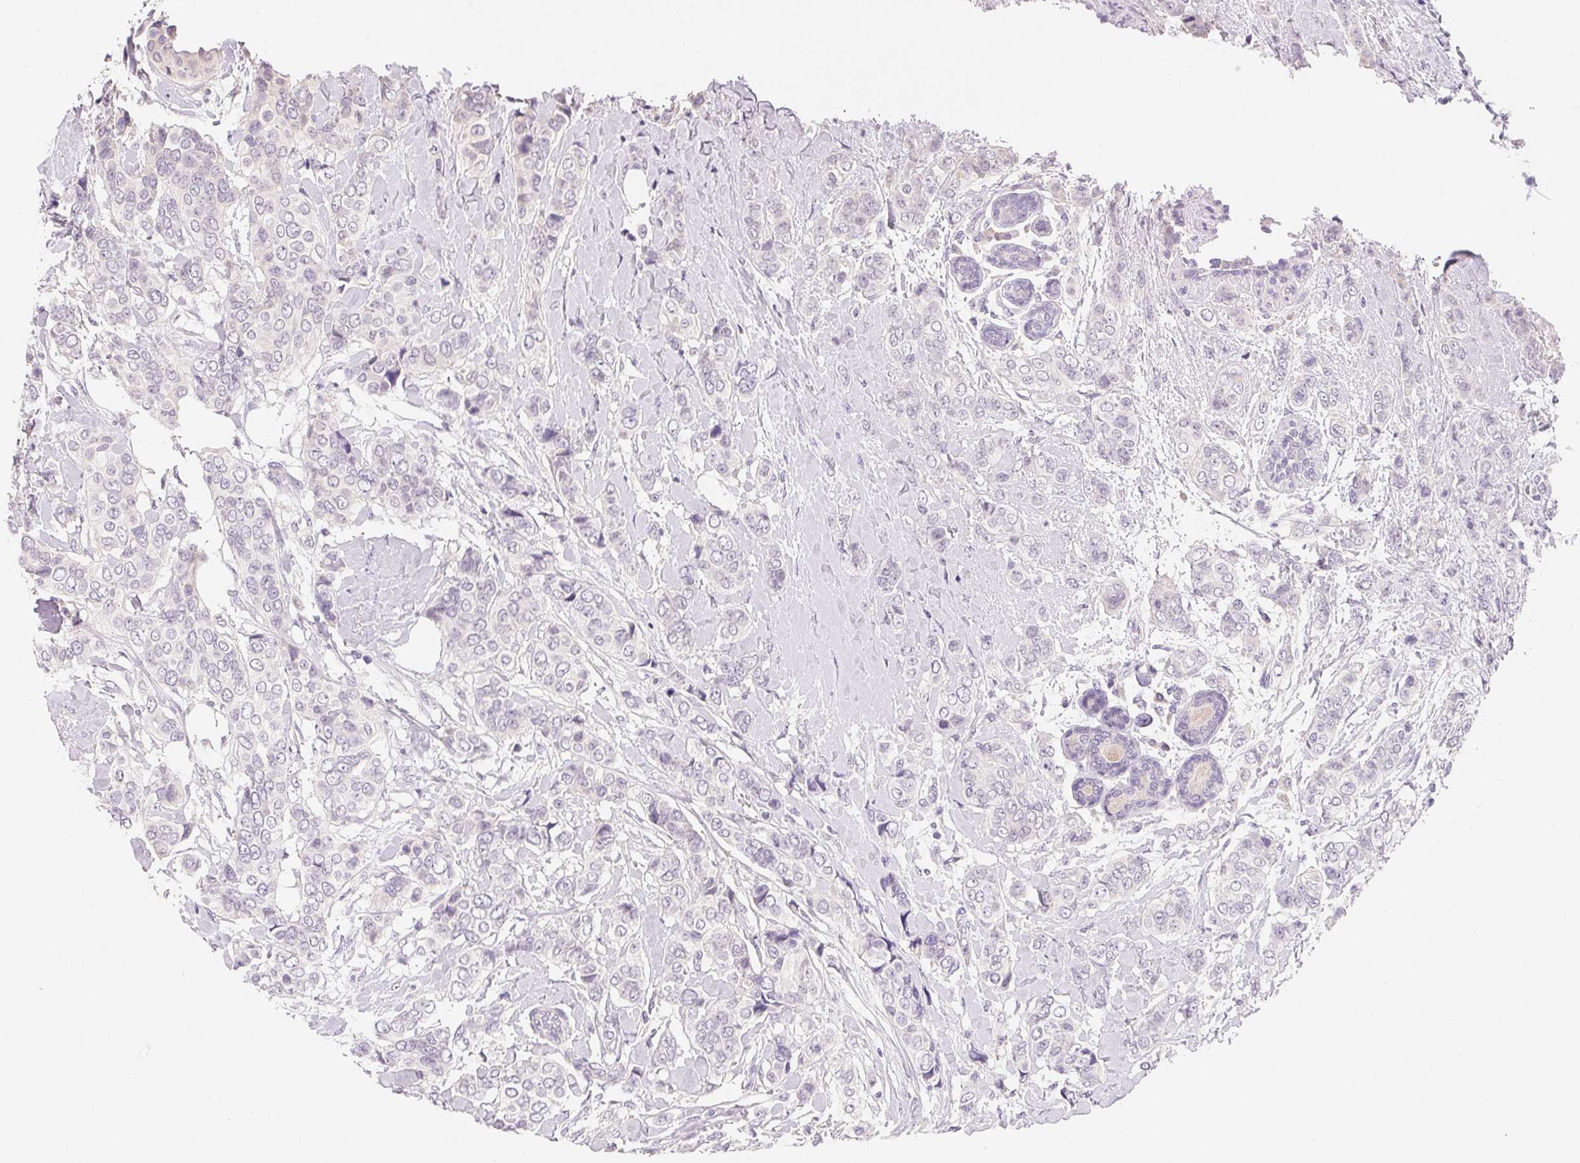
{"staining": {"intensity": "negative", "quantity": "none", "location": "none"}, "tissue": "breast cancer", "cell_type": "Tumor cells", "image_type": "cancer", "snomed": [{"axis": "morphology", "description": "Lobular carcinoma"}, {"axis": "topography", "description": "Breast"}], "caption": "Tumor cells show no significant protein staining in lobular carcinoma (breast).", "gene": "MCOLN3", "patient": {"sex": "female", "age": 51}}